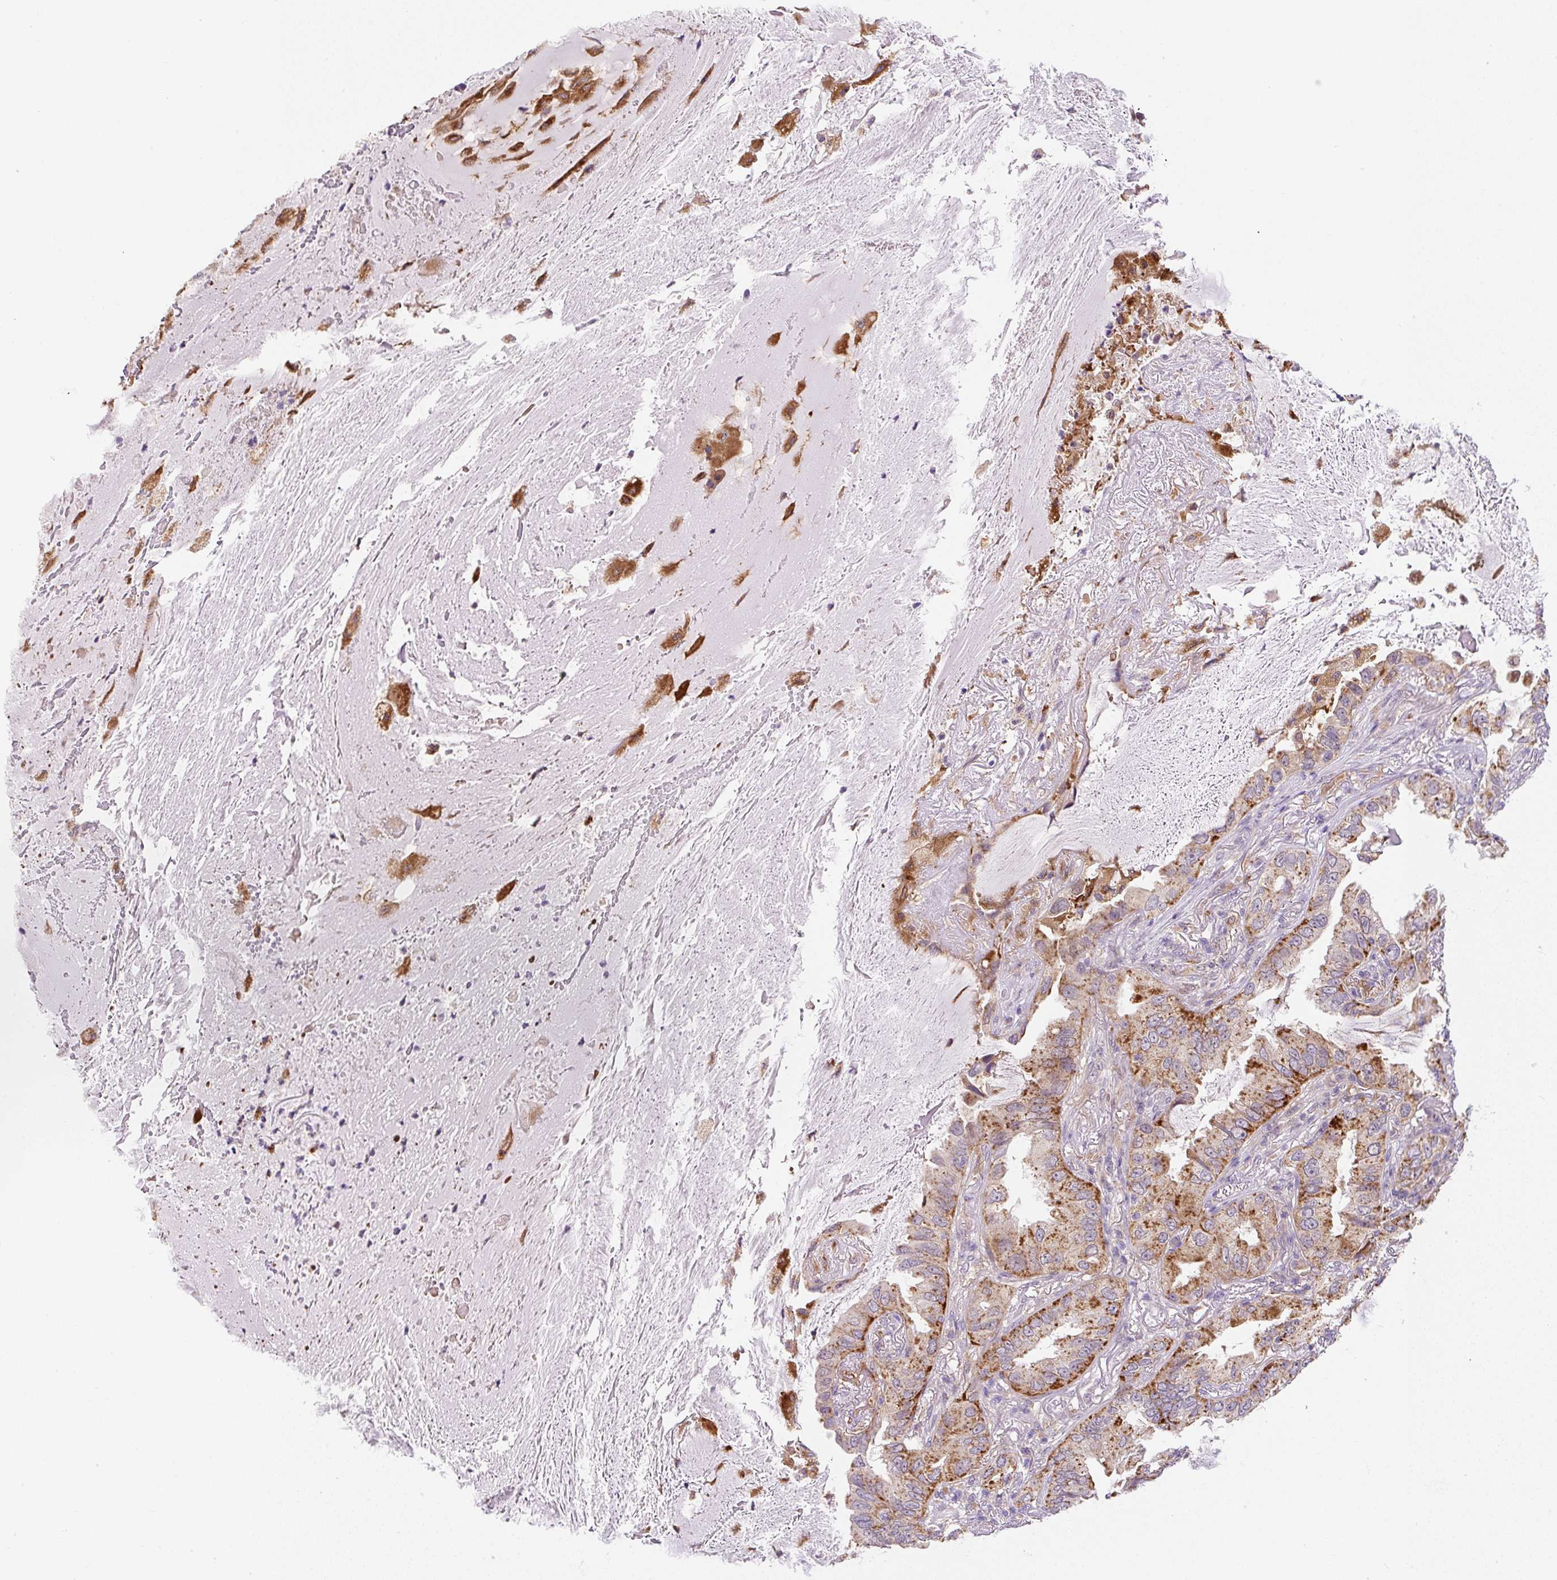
{"staining": {"intensity": "strong", "quantity": "25%-75%", "location": "cytoplasmic/membranous"}, "tissue": "lung cancer", "cell_type": "Tumor cells", "image_type": "cancer", "snomed": [{"axis": "morphology", "description": "Adenocarcinoma, NOS"}, {"axis": "topography", "description": "Lung"}], "caption": "About 25%-75% of tumor cells in lung cancer (adenocarcinoma) demonstrate strong cytoplasmic/membranous protein positivity as visualized by brown immunohistochemical staining.", "gene": "CEBPZOS", "patient": {"sex": "female", "age": 69}}